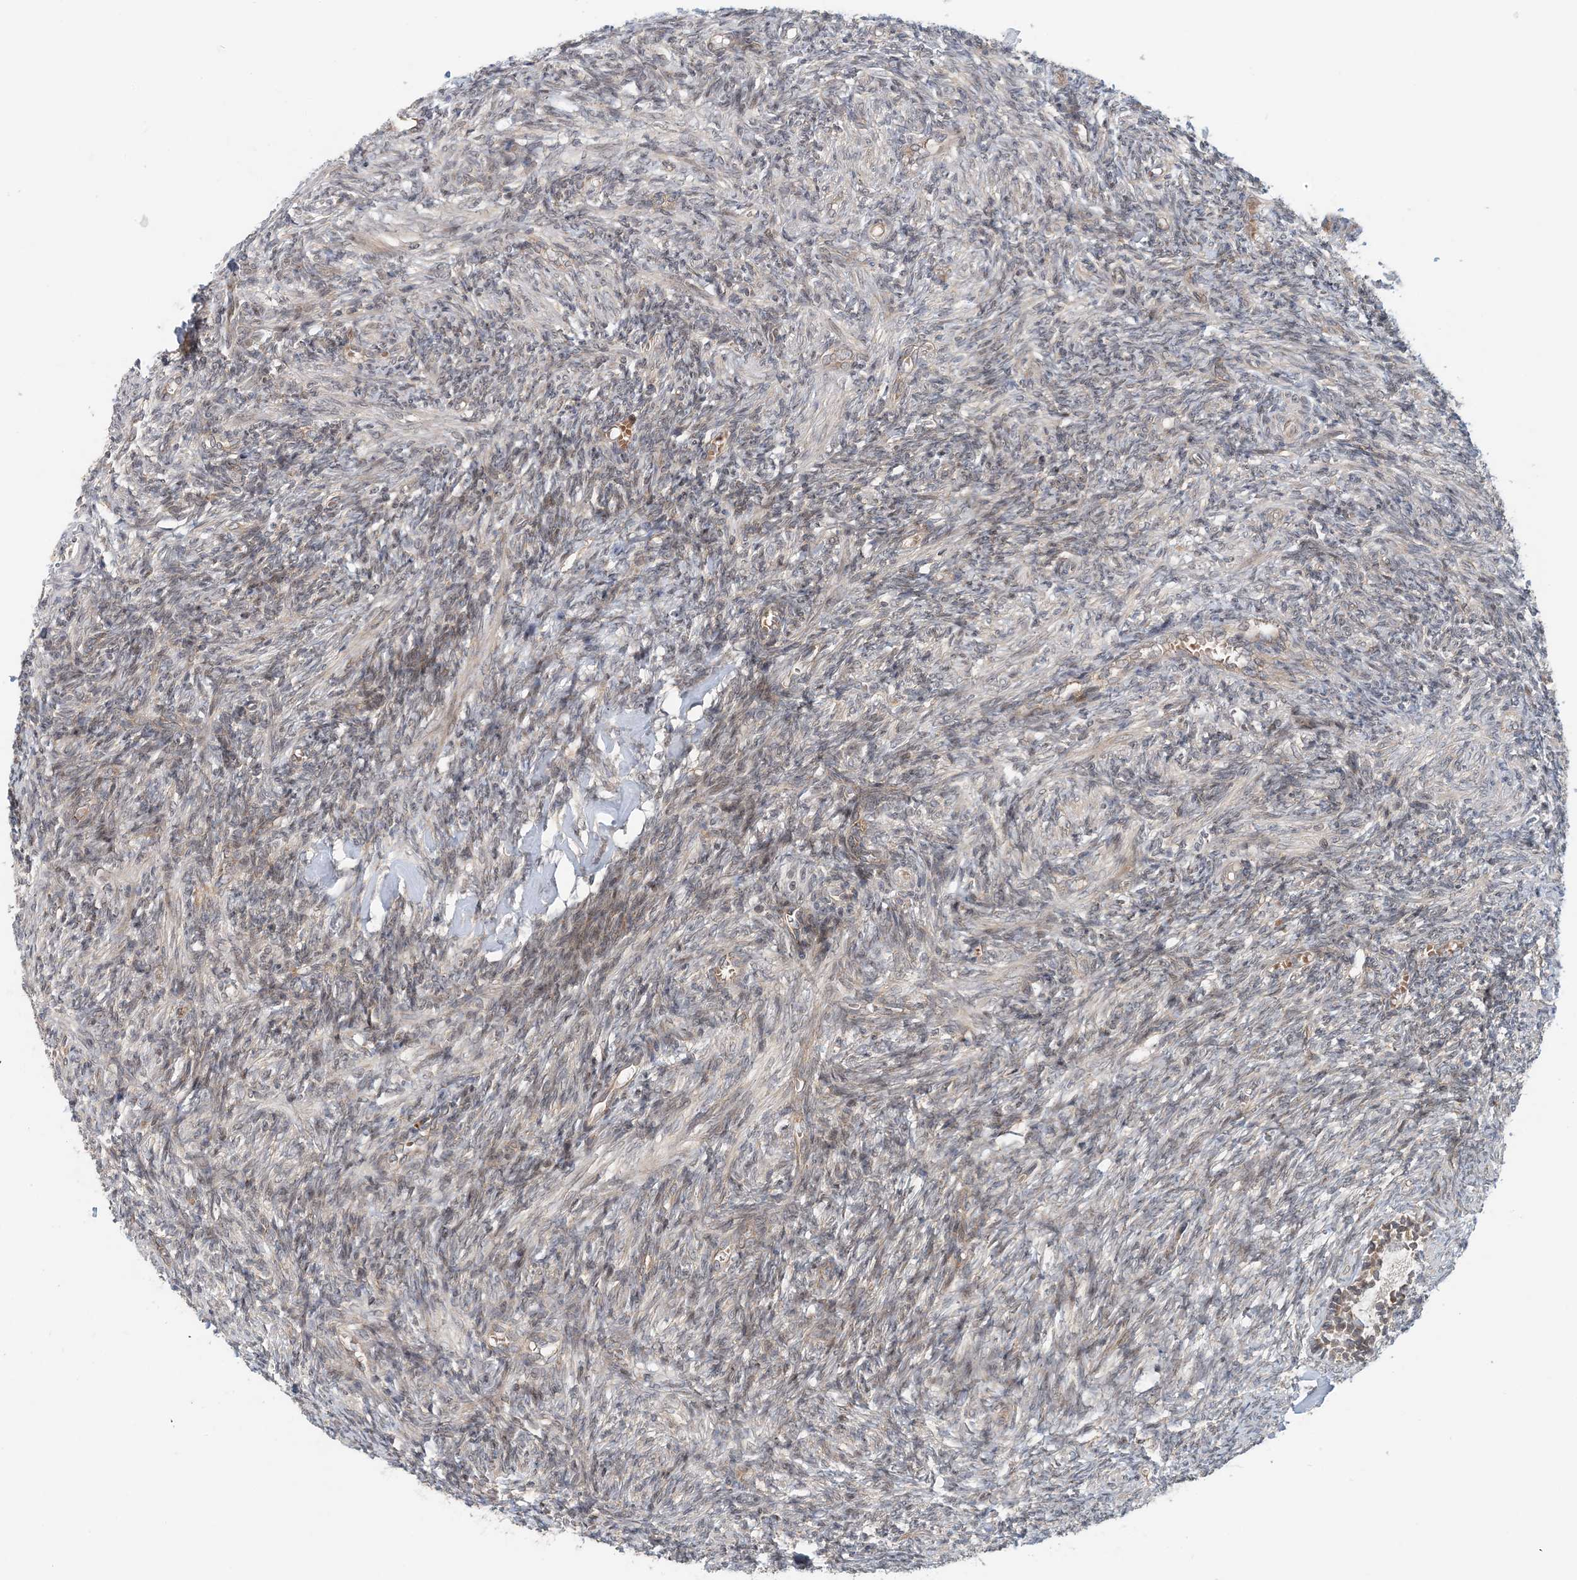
{"staining": {"intensity": "moderate", "quantity": ">75%", "location": "nuclear"}, "tissue": "ovary", "cell_type": "Follicle cells", "image_type": "normal", "snomed": [{"axis": "morphology", "description": "Normal tissue, NOS"}, {"axis": "topography", "description": "Ovary"}], "caption": "About >75% of follicle cells in normal human ovary reveal moderate nuclear protein staining as visualized by brown immunohistochemical staining.", "gene": "ATP13A2", "patient": {"sex": "female", "age": 27}}